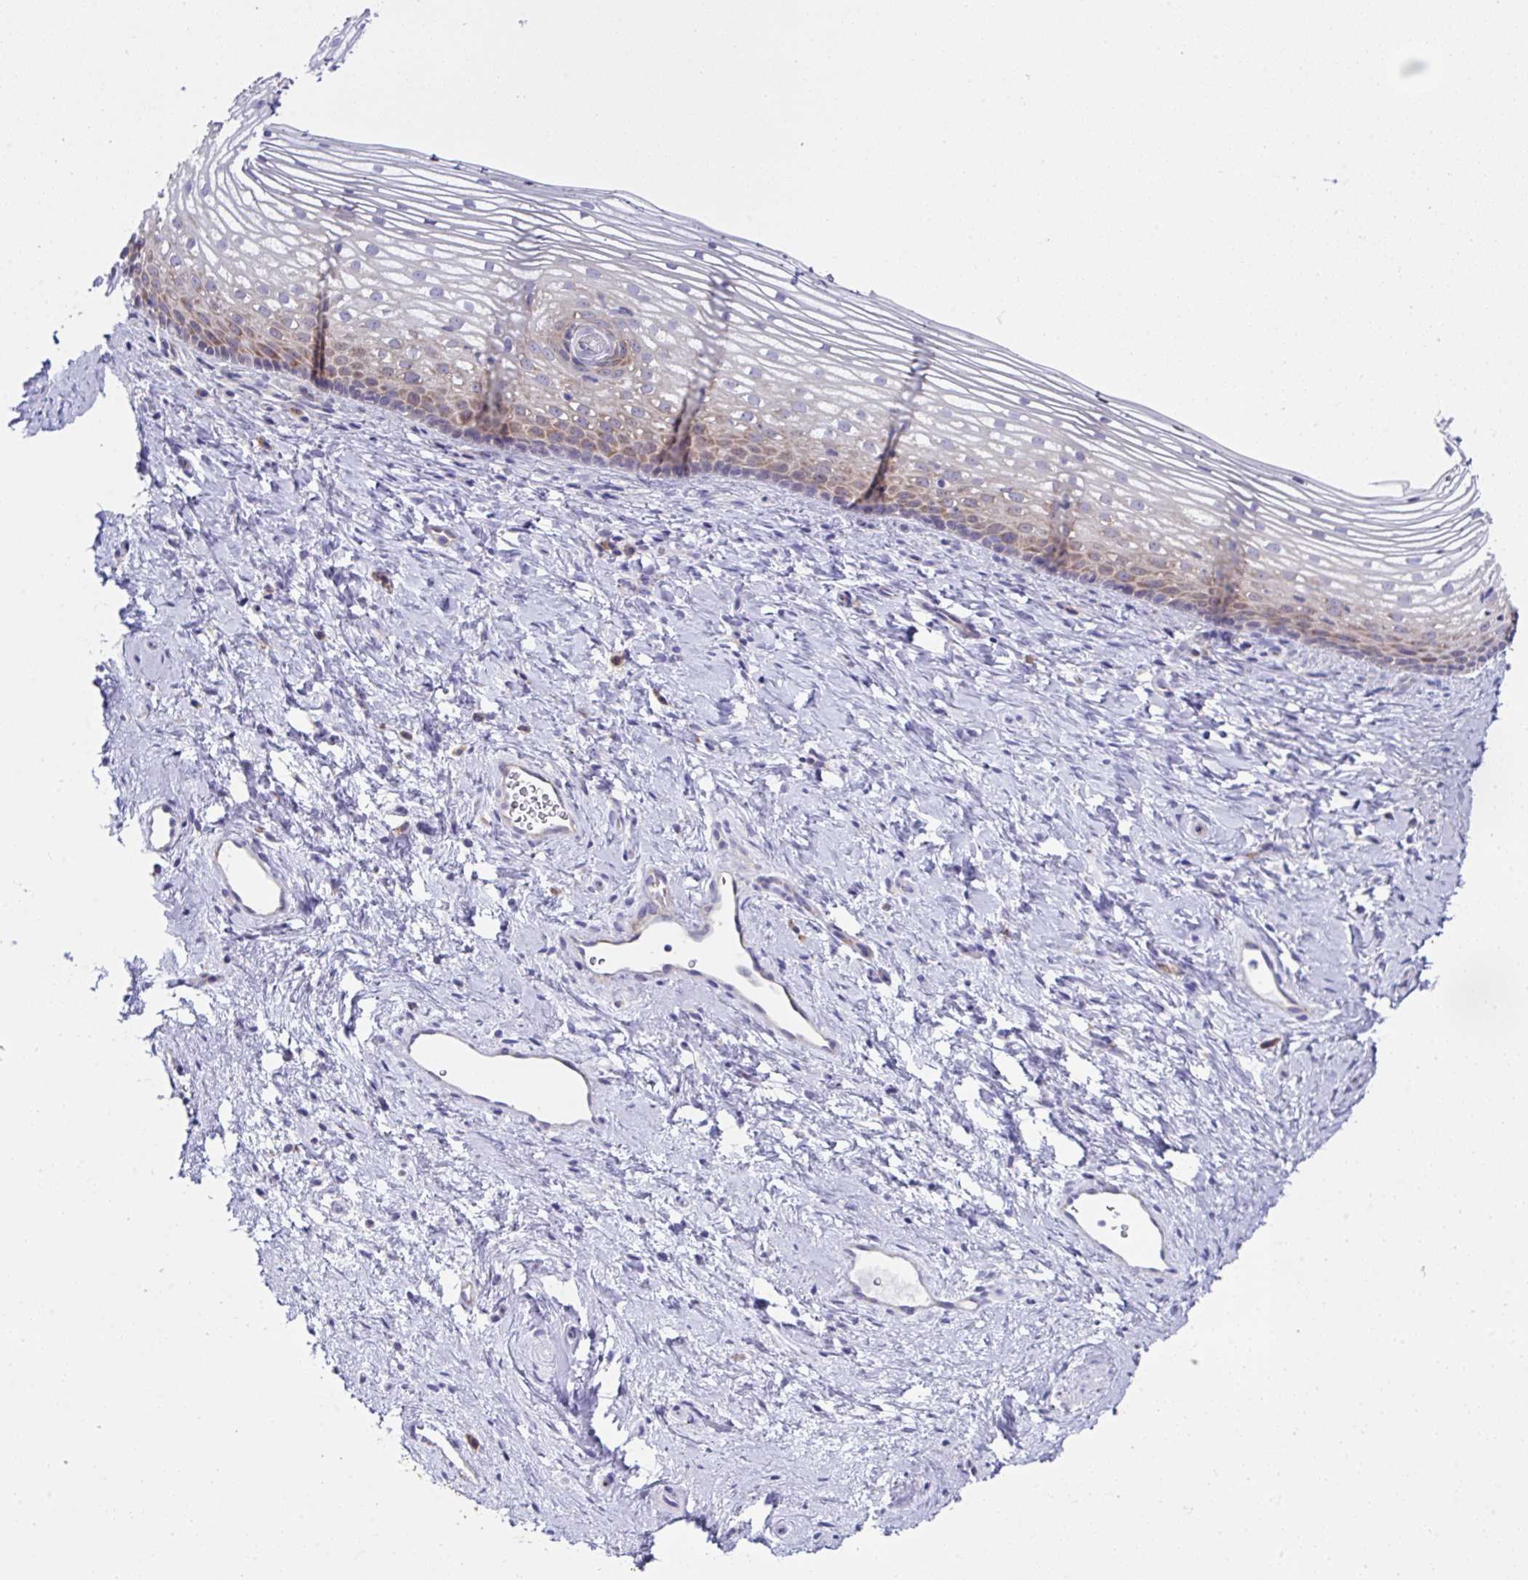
{"staining": {"intensity": "moderate", "quantity": "25%-75%", "location": "cytoplasmic/membranous"}, "tissue": "vagina", "cell_type": "Squamous epithelial cells", "image_type": "normal", "snomed": [{"axis": "morphology", "description": "Normal tissue, NOS"}, {"axis": "topography", "description": "Vagina"}], "caption": "Immunohistochemistry image of unremarkable vagina: human vagina stained using IHC reveals medium levels of moderate protein expression localized specifically in the cytoplasmic/membranous of squamous epithelial cells, appearing as a cytoplasmic/membranous brown color.", "gene": "FAU", "patient": {"sex": "female", "age": 51}}